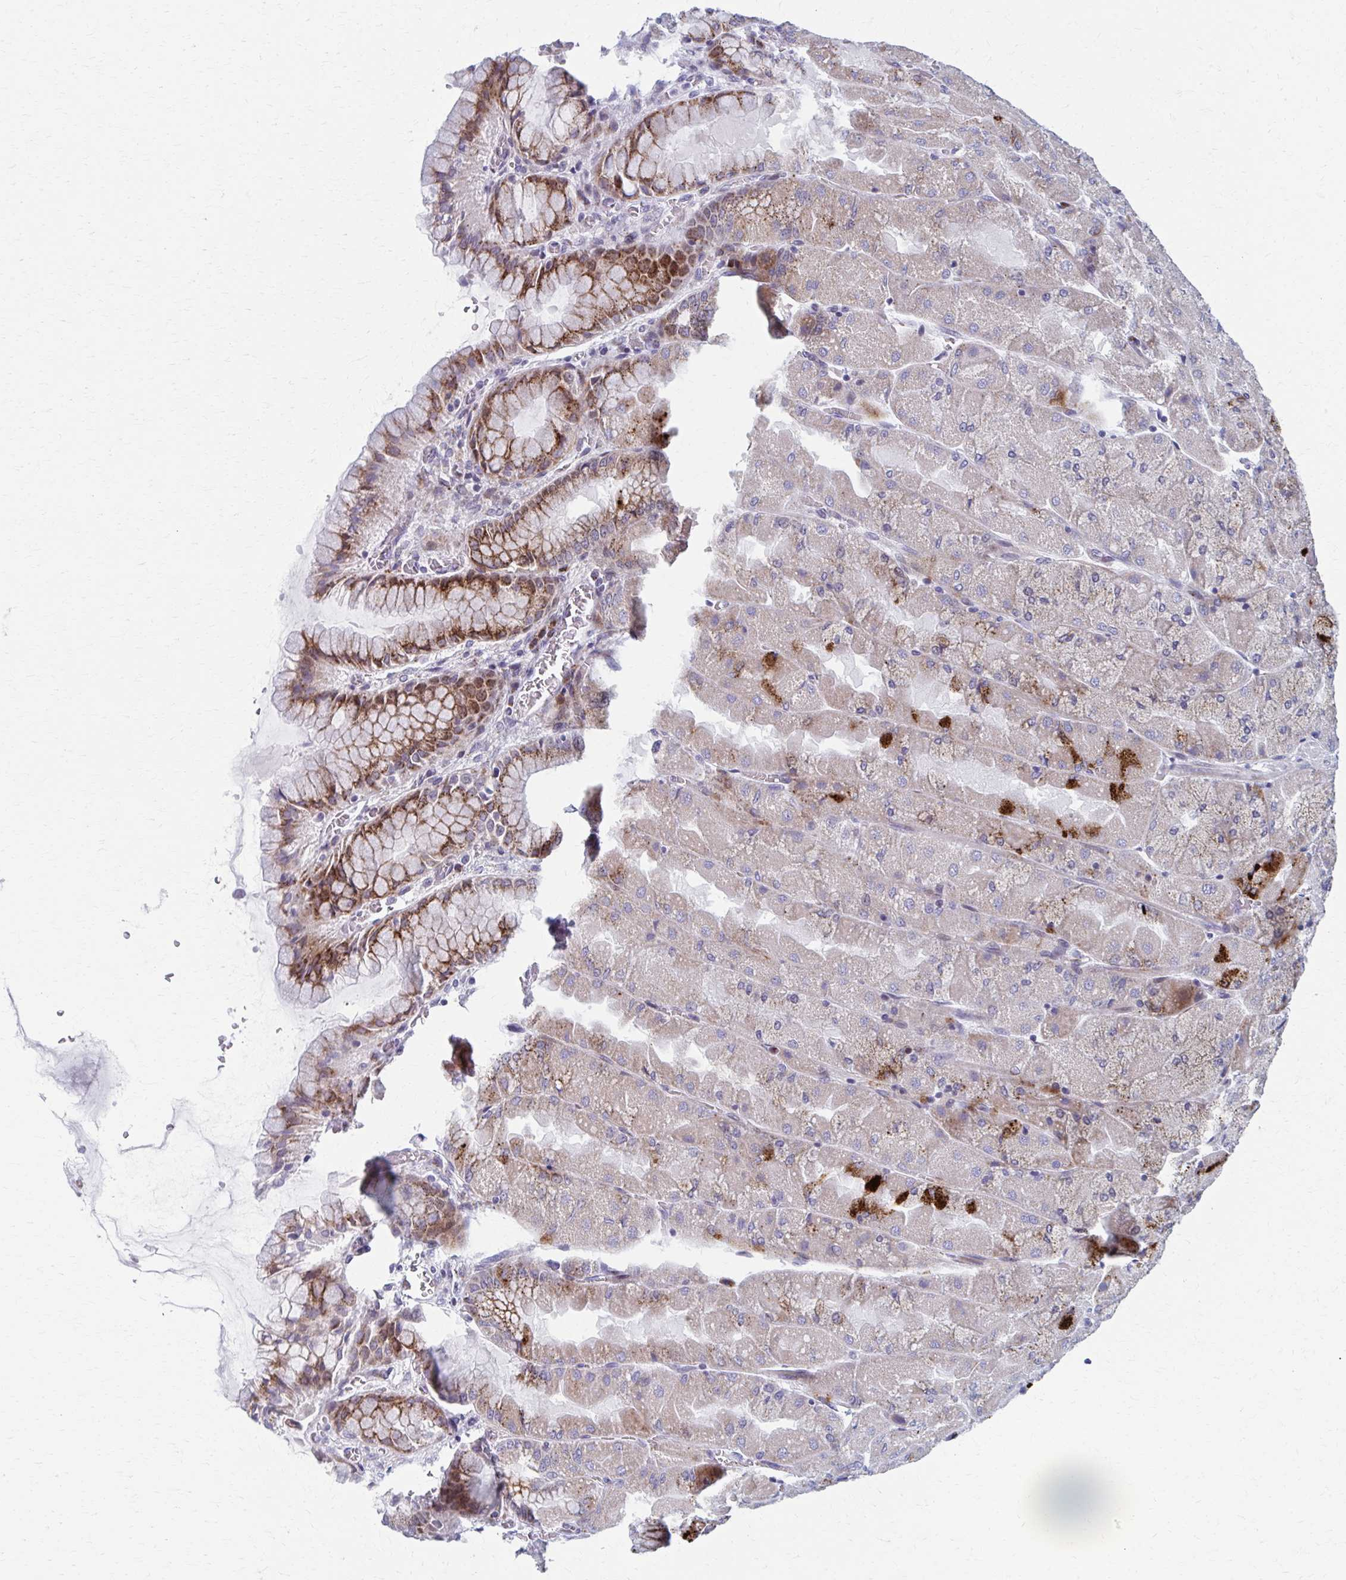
{"staining": {"intensity": "strong", "quantity": "<25%", "location": "cytoplasmic/membranous"}, "tissue": "stomach", "cell_type": "Glandular cells", "image_type": "normal", "snomed": [{"axis": "morphology", "description": "Normal tissue, NOS"}, {"axis": "topography", "description": "Stomach"}], "caption": "IHC photomicrograph of unremarkable stomach: human stomach stained using immunohistochemistry (IHC) reveals medium levels of strong protein expression localized specifically in the cytoplasmic/membranous of glandular cells, appearing as a cytoplasmic/membranous brown color.", "gene": "OLFM2", "patient": {"sex": "female", "age": 61}}